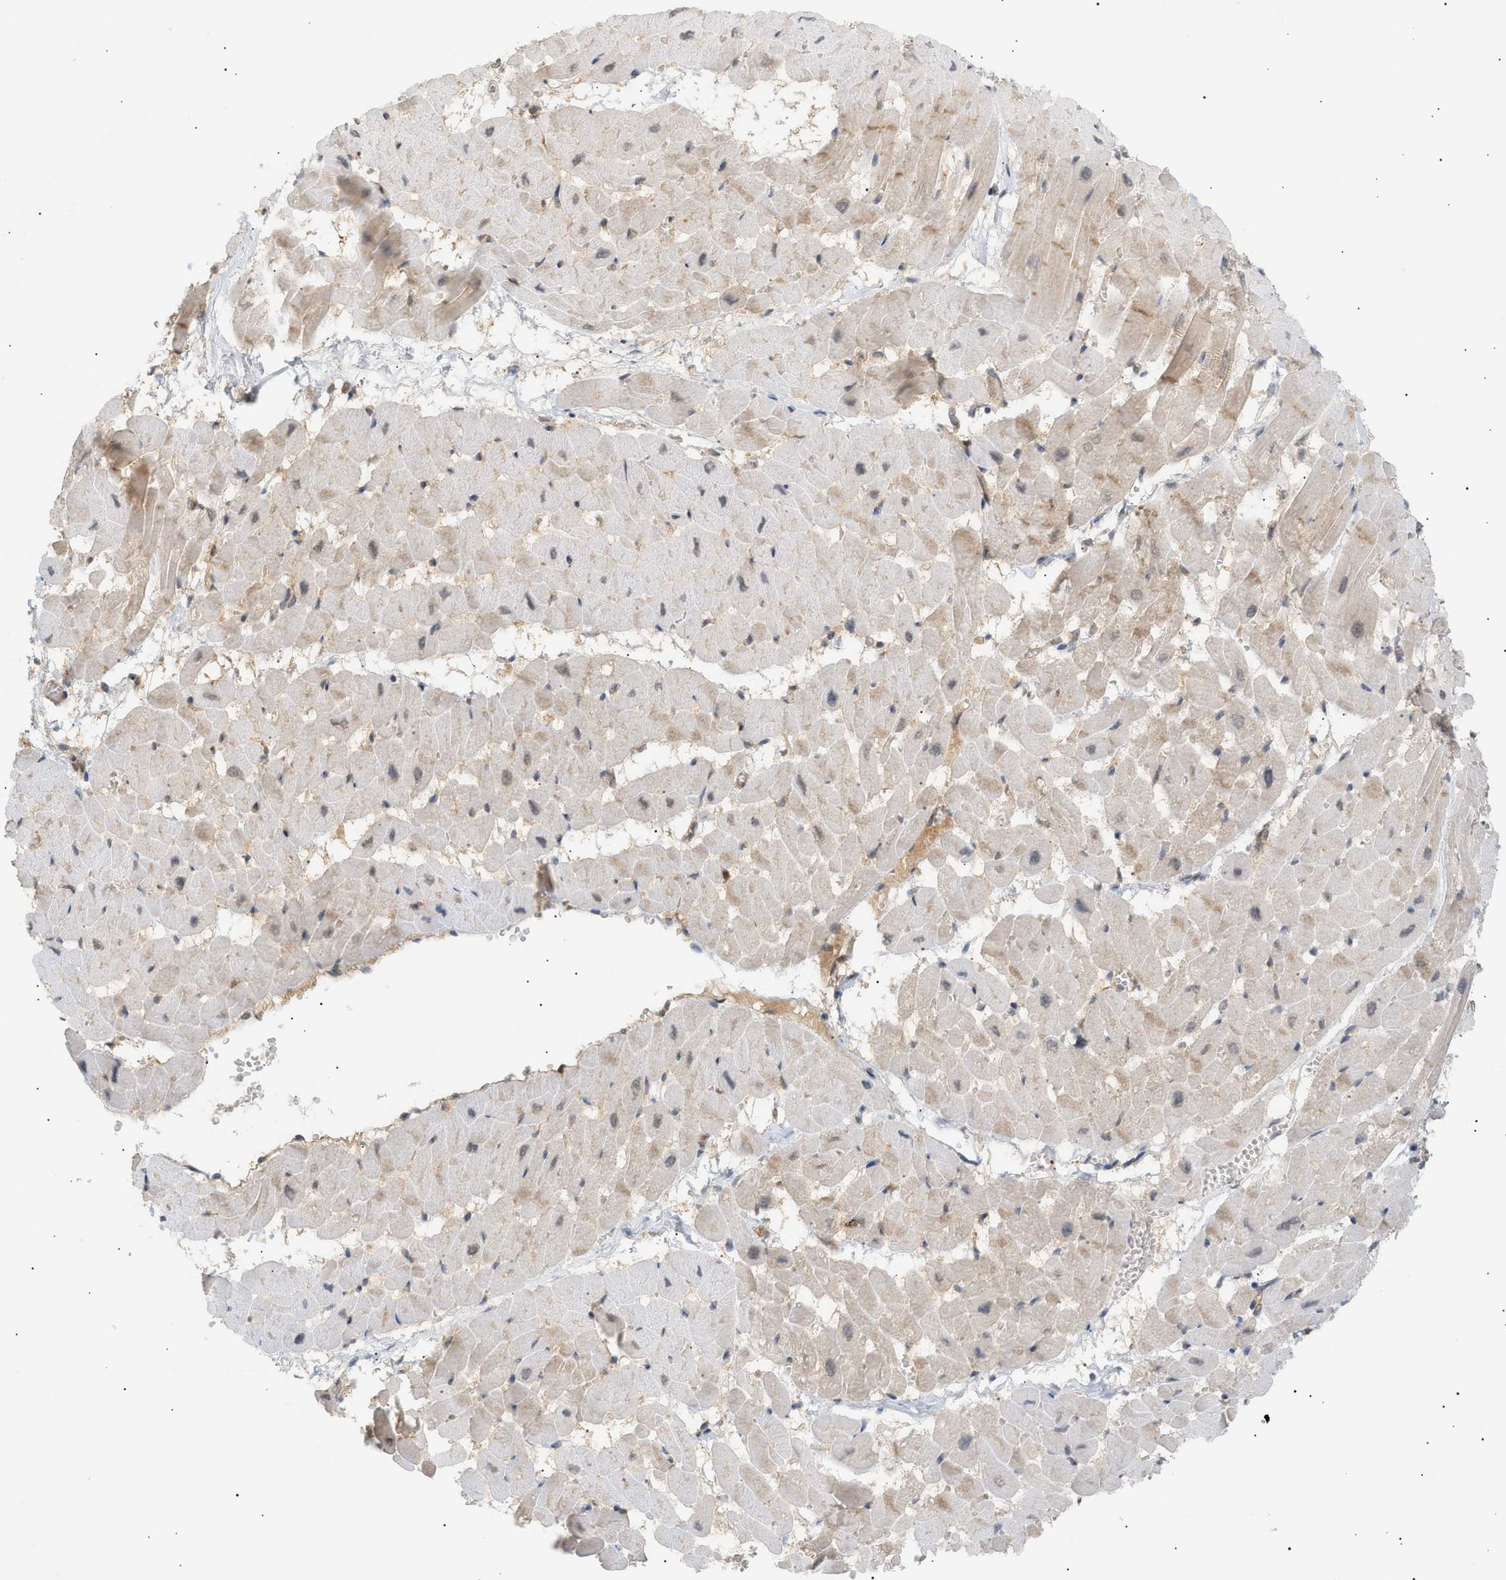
{"staining": {"intensity": "weak", "quantity": "<25%", "location": "cytoplasmic/membranous"}, "tissue": "heart muscle", "cell_type": "Cardiomyocytes", "image_type": "normal", "snomed": [{"axis": "morphology", "description": "Normal tissue, NOS"}, {"axis": "topography", "description": "Heart"}], "caption": "DAB immunohistochemical staining of normal human heart muscle displays no significant positivity in cardiomyocytes.", "gene": "SHC1", "patient": {"sex": "male", "age": 45}}